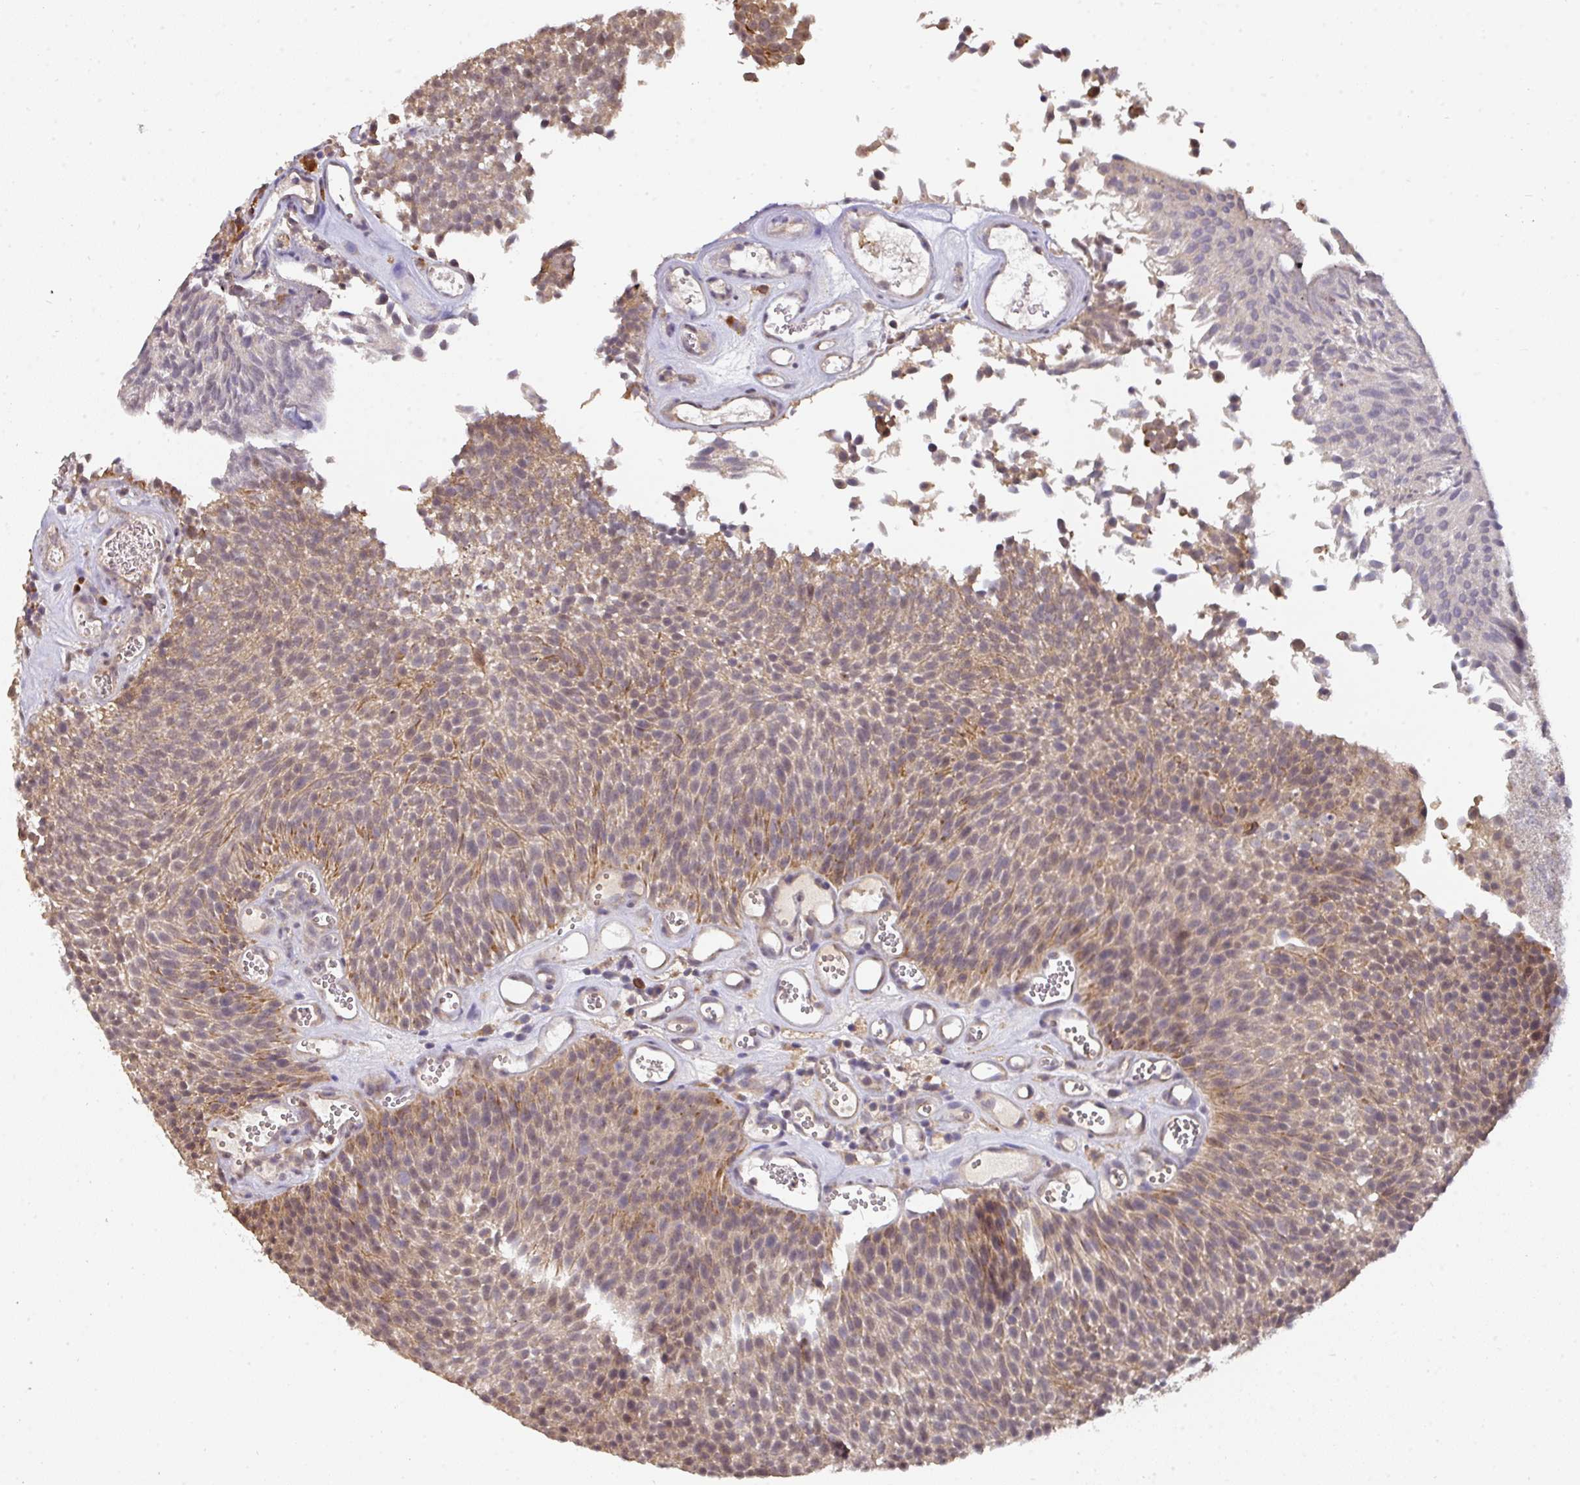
{"staining": {"intensity": "moderate", "quantity": "25%-75%", "location": "cytoplasmic/membranous"}, "tissue": "urothelial cancer", "cell_type": "Tumor cells", "image_type": "cancer", "snomed": [{"axis": "morphology", "description": "Urothelial carcinoma, Low grade"}, {"axis": "topography", "description": "Urinary bladder"}], "caption": "Immunohistochemistry of human urothelial cancer displays medium levels of moderate cytoplasmic/membranous positivity in approximately 25%-75% of tumor cells. (DAB (3,3'-diaminobenzidine) = brown stain, brightfield microscopy at high magnification).", "gene": "ACVR2B", "patient": {"sex": "female", "age": 79}}